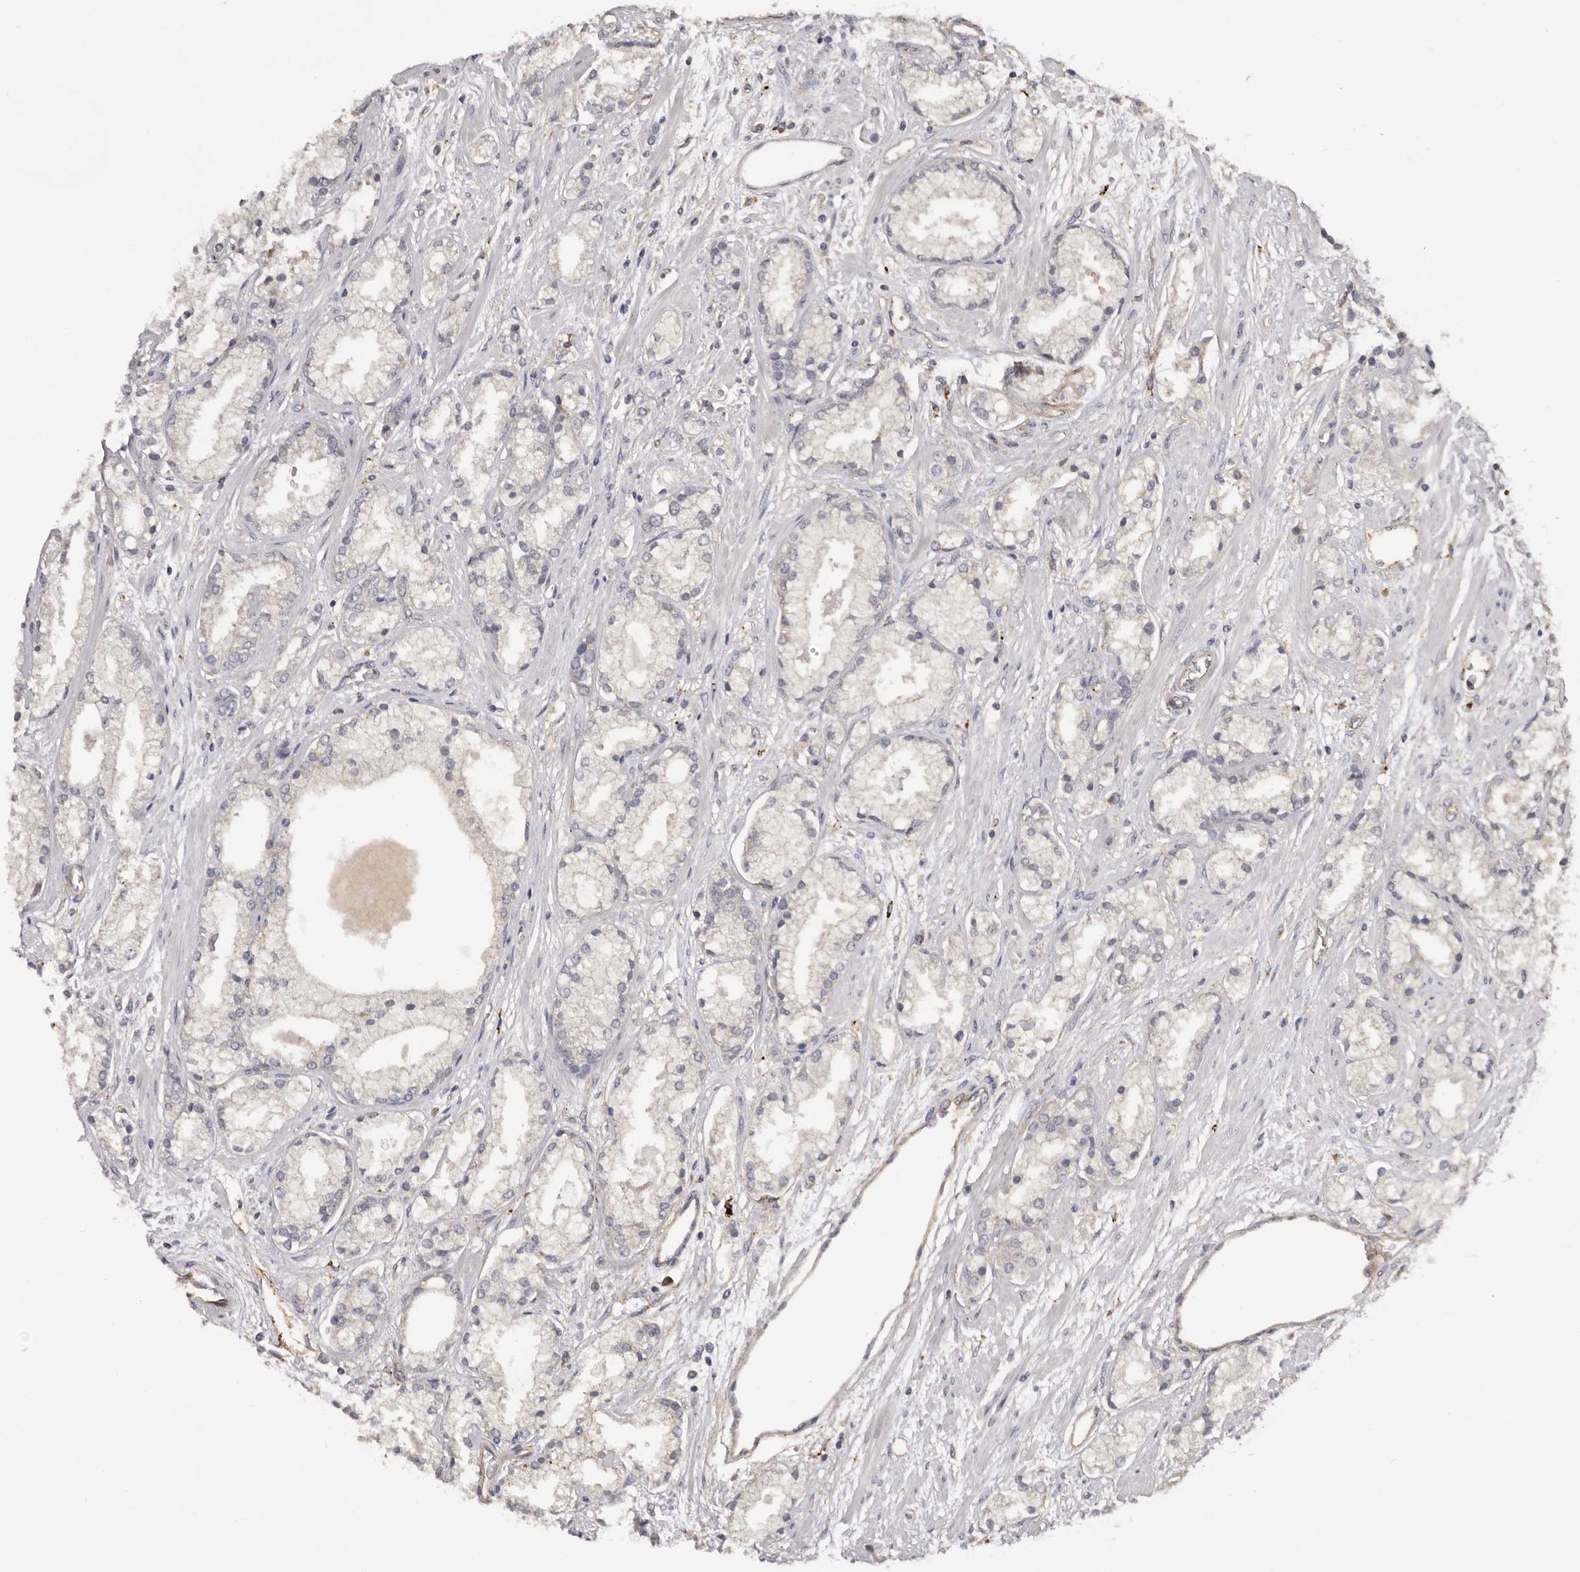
{"staining": {"intensity": "negative", "quantity": "none", "location": "none"}, "tissue": "prostate cancer", "cell_type": "Tumor cells", "image_type": "cancer", "snomed": [{"axis": "morphology", "description": "Adenocarcinoma, High grade"}, {"axis": "topography", "description": "Prostate"}], "caption": "This is a image of immunohistochemistry staining of high-grade adenocarcinoma (prostate), which shows no staining in tumor cells.", "gene": "INKA2", "patient": {"sex": "male", "age": 50}}